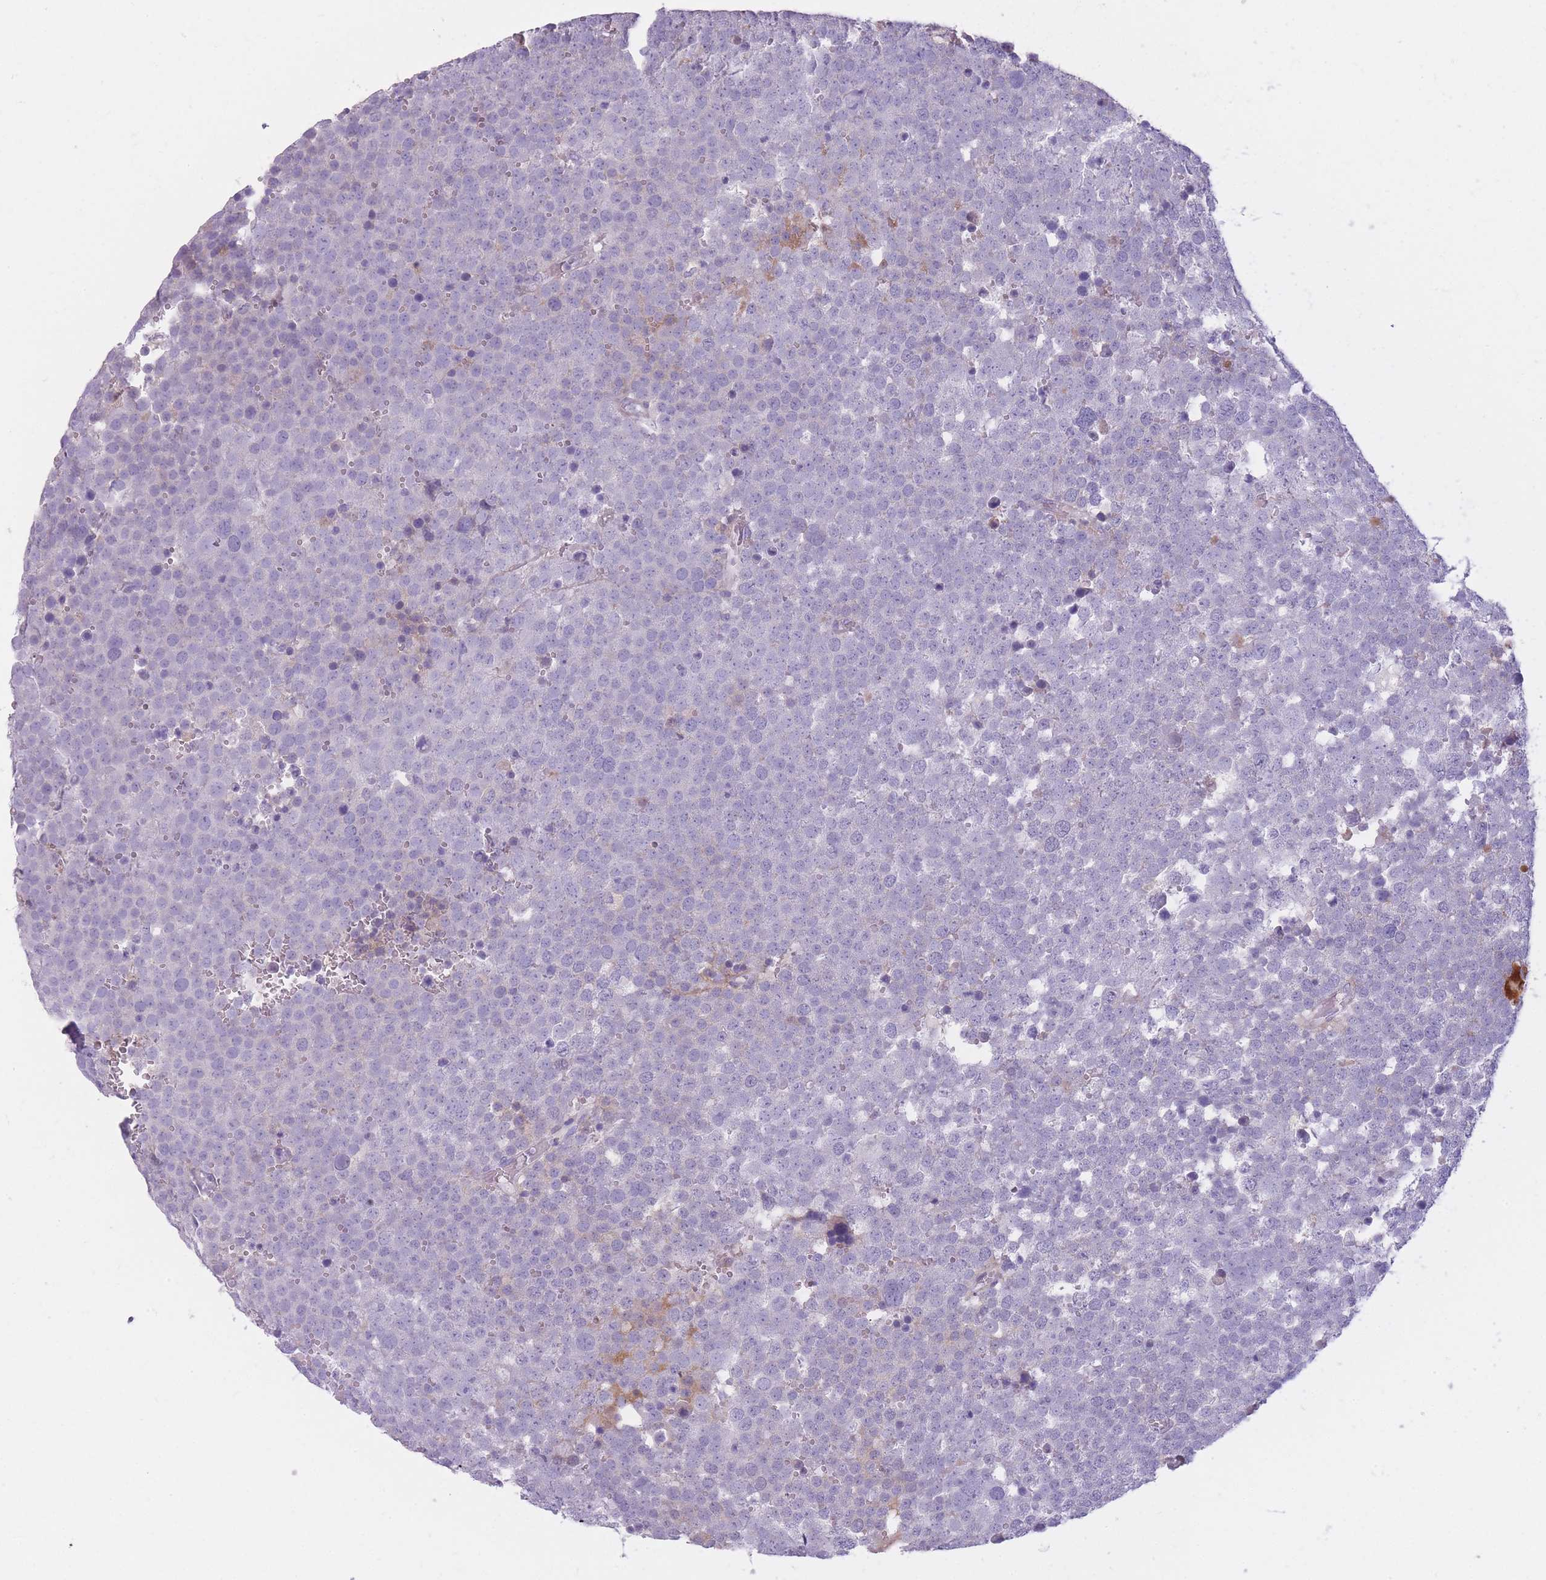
{"staining": {"intensity": "negative", "quantity": "none", "location": "none"}, "tissue": "testis cancer", "cell_type": "Tumor cells", "image_type": "cancer", "snomed": [{"axis": "morphology", "description": "Seminoma, NOS"}, {"axis": "topography", "description": "Testis"}], "caption": "IHC histopathology image of testis seminoma stained for a protein (brown), which shows no positivity in tumor cells.", "gene": "PRG4", "patient": {"sex": "male", "age": 71}}